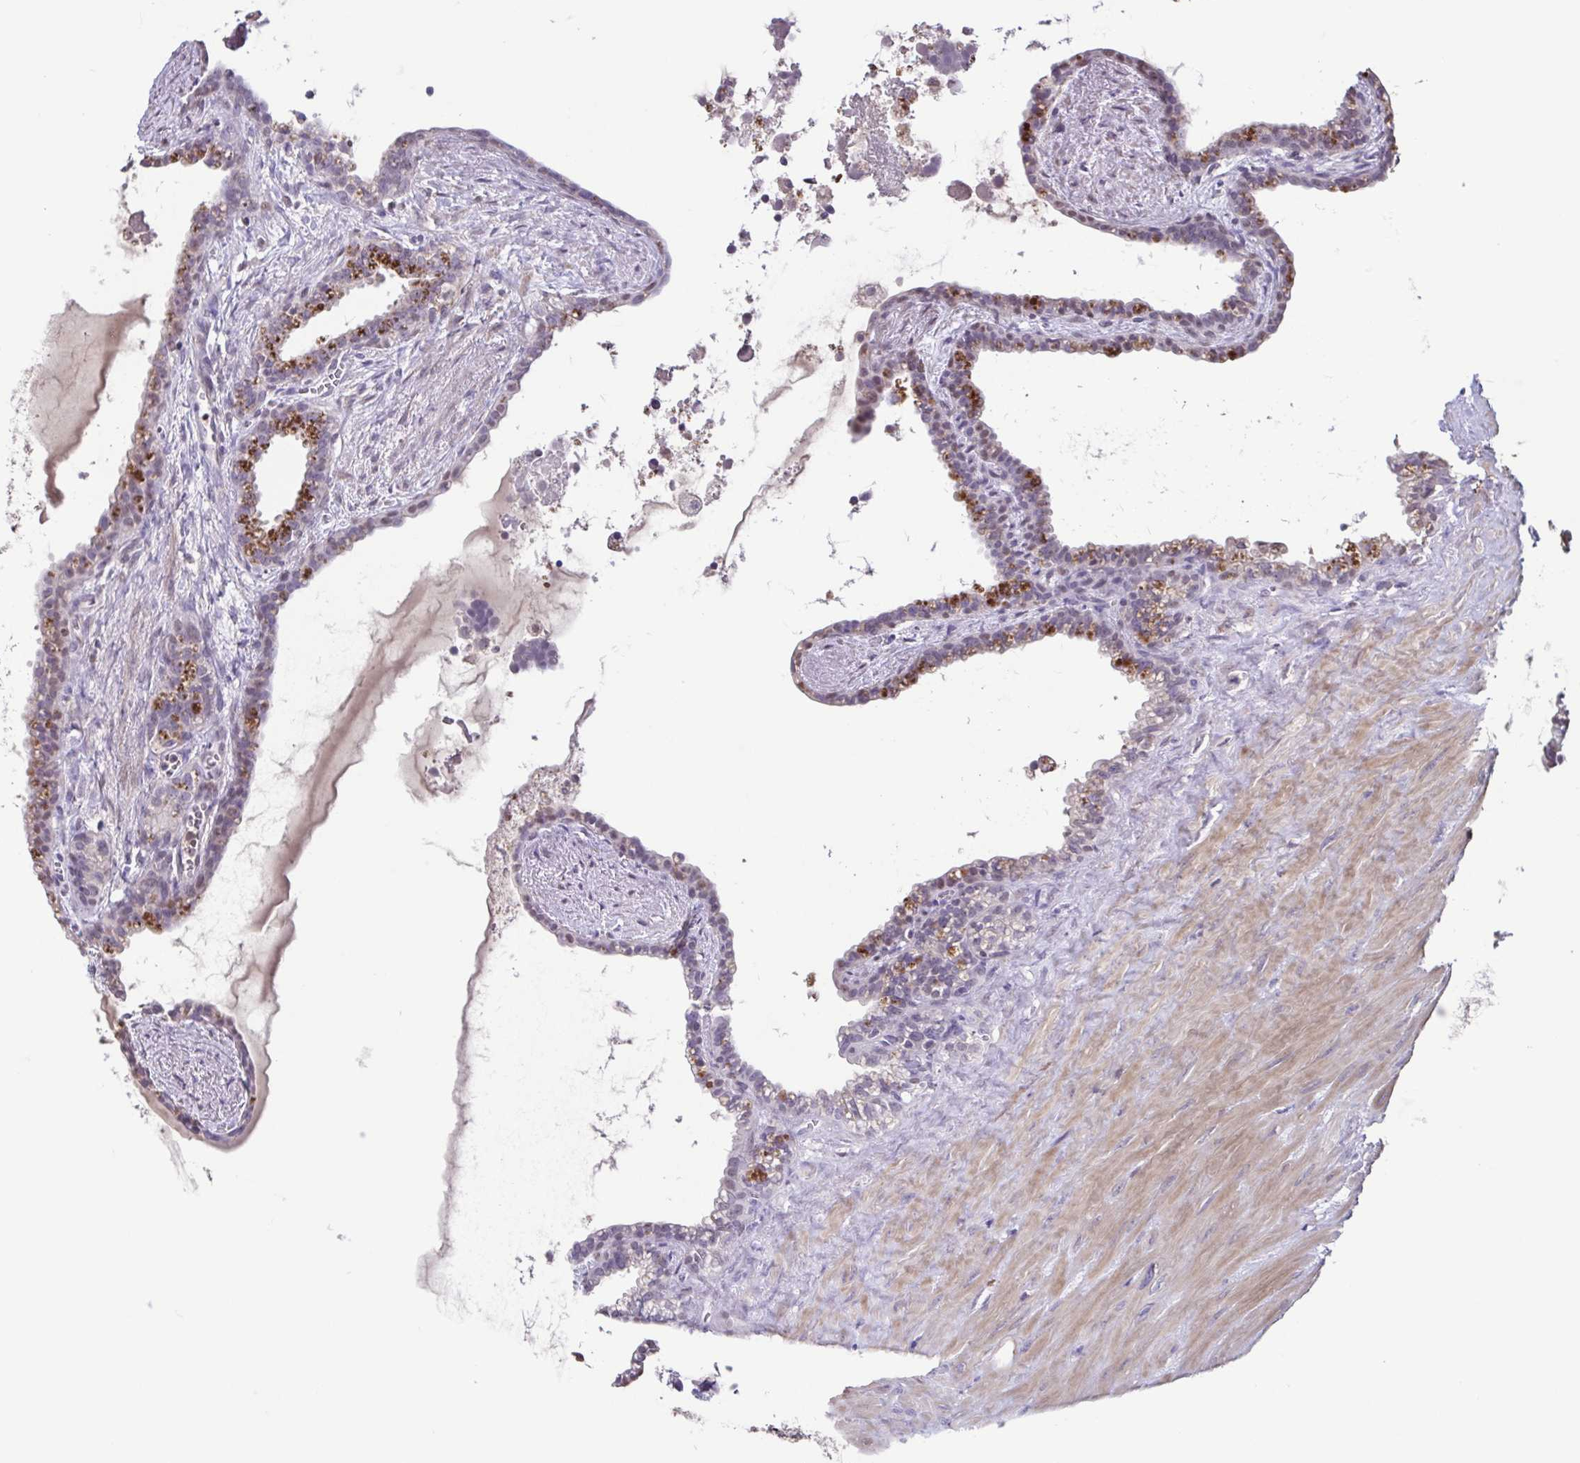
{"staining": {"intensity": "moderate", "quantity": "<25%", "location": "cytoplasmic/membranous"}, "tissue": "seminal vesicle", "cell_type": "Glandular cells", "image_type": "normal", "snomed": [{"axis": "morphology", "description": "Normal tissue, NOS"}, {"axis": "topography", "description": "Seminal veicle"}], "caption": "The image shows immunohistochemical staining of unremarkable seminal vesicle. There is moderate cytoplasmic/membranous positivity is appreciated in about <25% of glandular cells. Immunohistochemistry (ihc) stains the protein of interest in brown and the nuclei are stained blue.", "gene": "ACTRT3", "patient": {"sex": "male", "age": 76}}